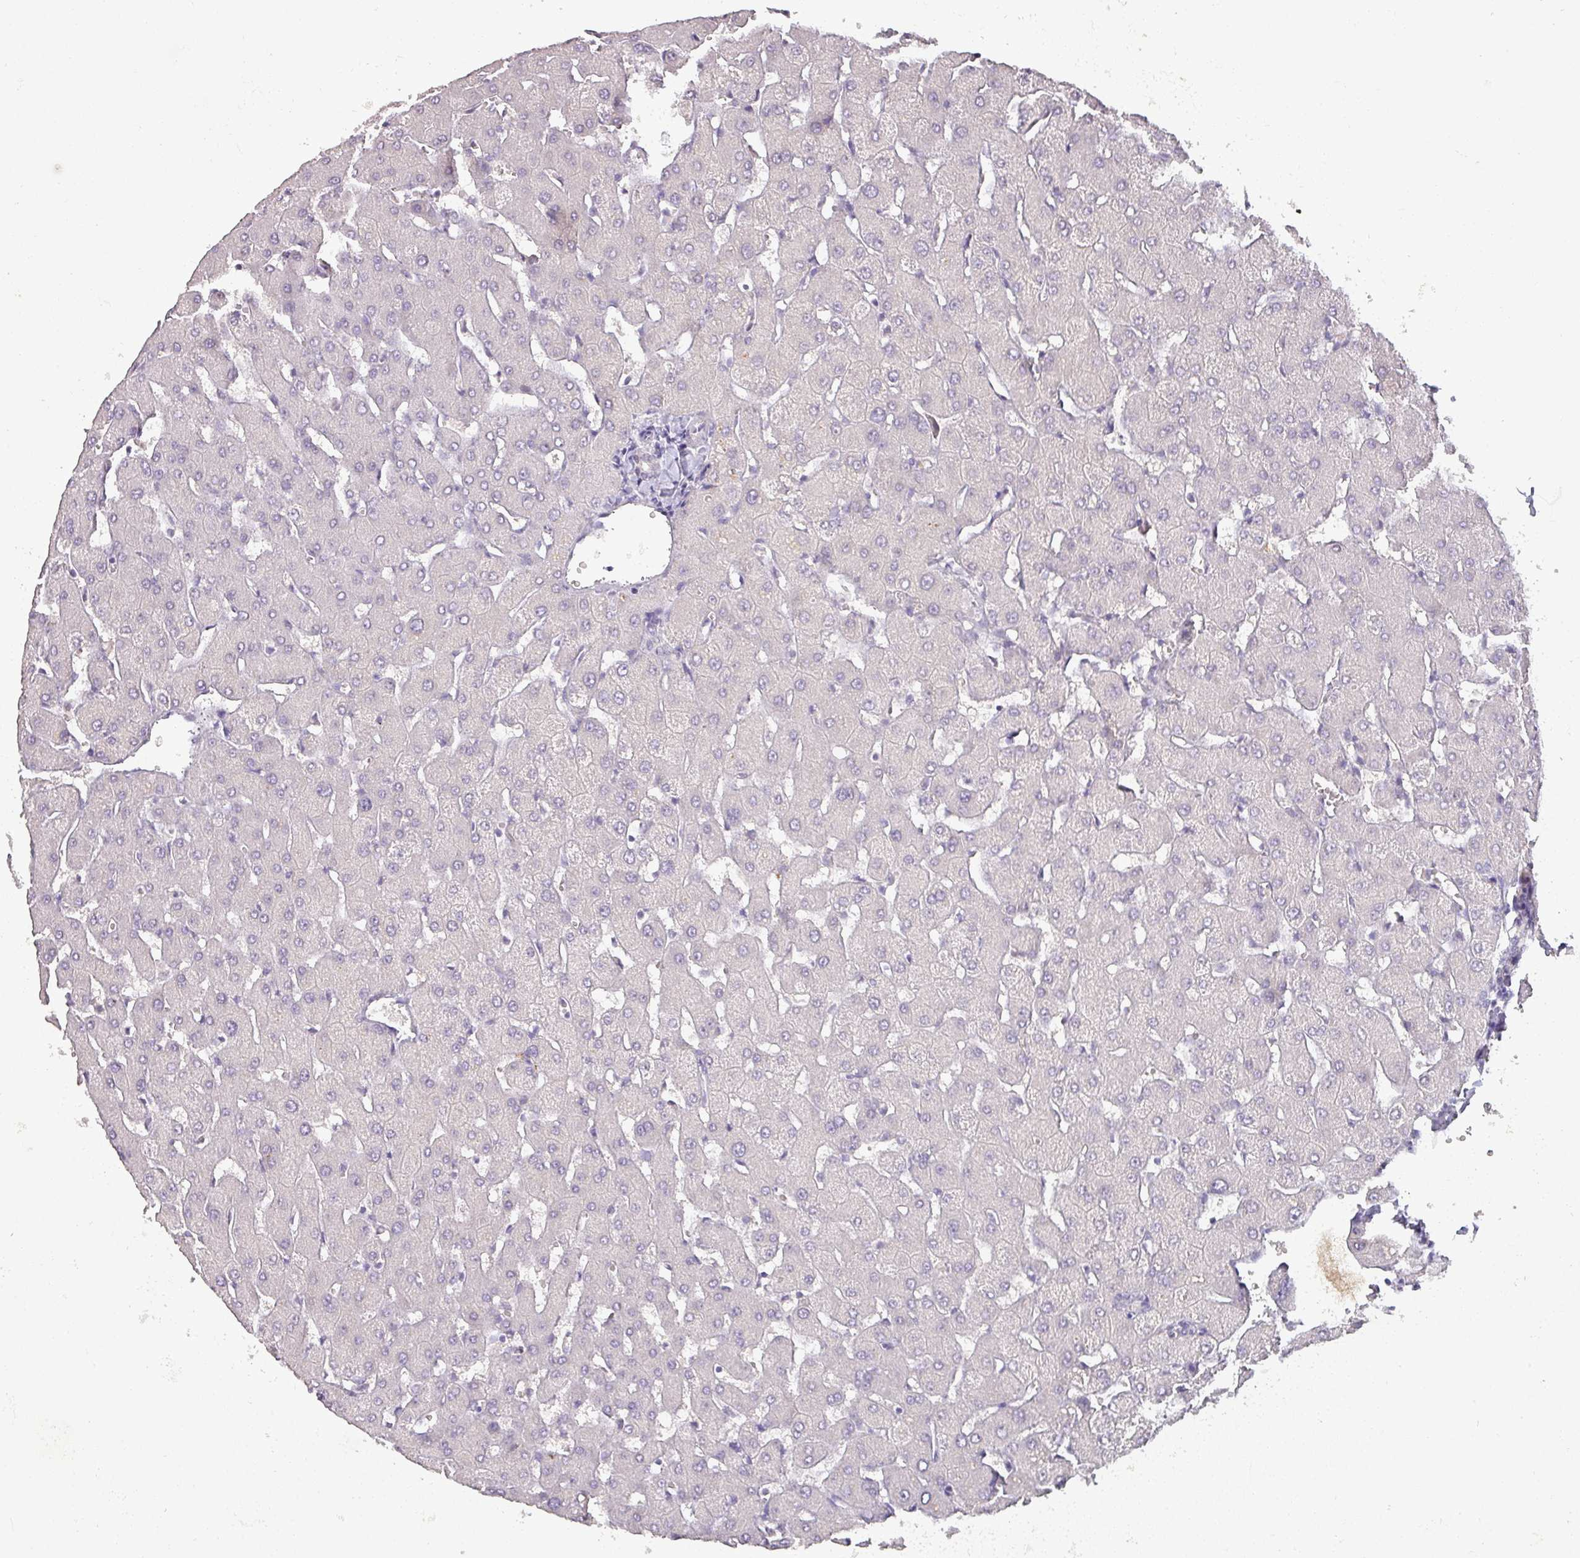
{"staining": {"intensity": "negative", "quantity": "none", "location": "none"}, "tissue": "liver", "cell_type": "Cholangiocytes", "image_type": "normal", "snomed": [{"axis": "morphology", "description": "Normal tissue, NOS"}, {"axis": "topography", "description": "Liver"}], "caption": "Immunohistochemistry (IHC) of benign human liver displays no expression in cholangiocytes.", "gene": "DRD5", "patient": {"sex": "female", "age": 63}}